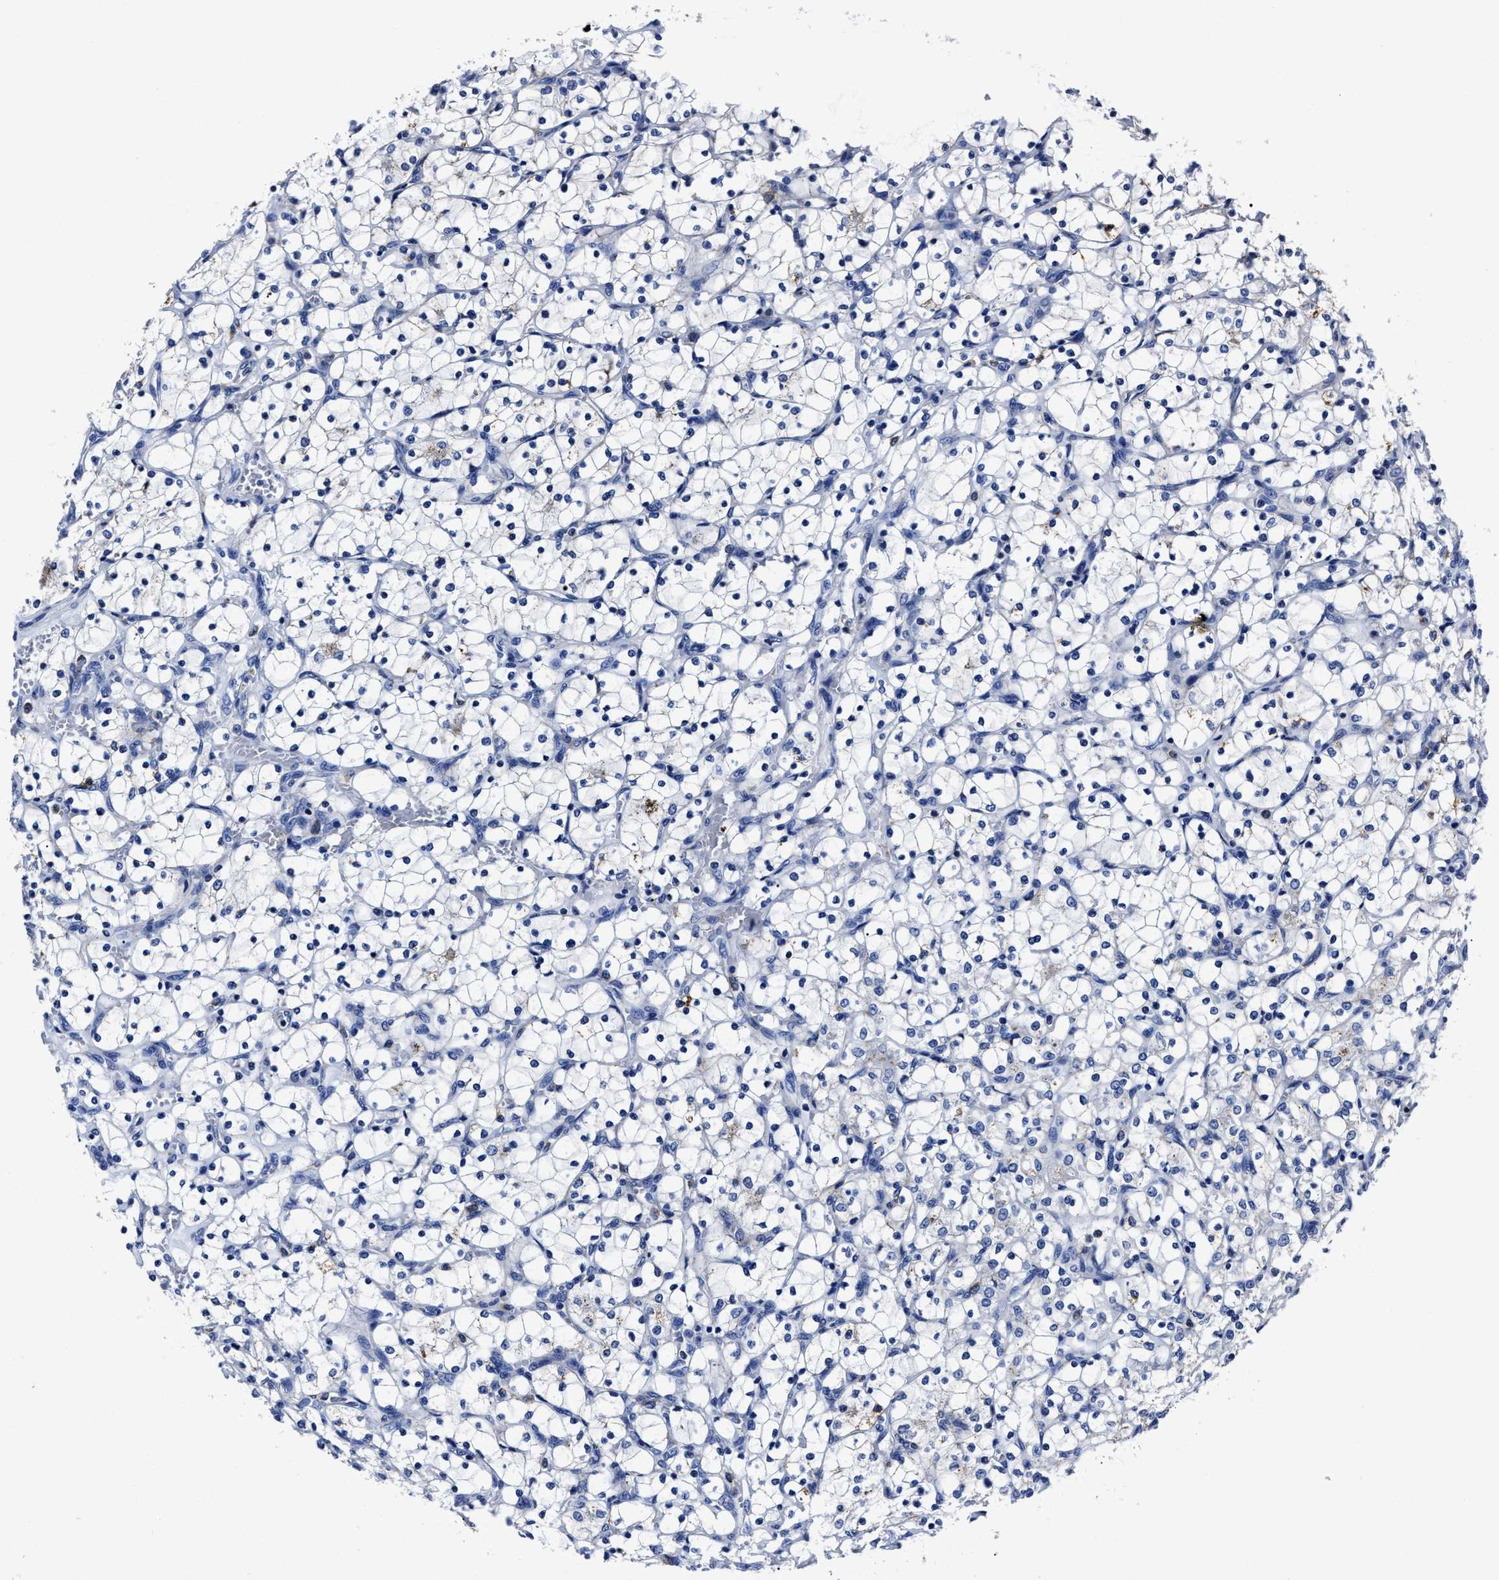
{"staining": {"intensity": "negative", "quantity": "none", "location": "none"}, "tissue": "renal cancer", "cell_type": "Tumor cells", "image_type": "cancer", "snomed": [{"axis": "morphology", "description": "Adenocarcinoma, NOS"}, {"axis": "topography", "description": "Kidney"}], "caption": "Immunohistochemistry (IHC) of human adenocarcinoma (renal) exhibits no staining in tumor cells. The staining was performed using DAB to visualize the protein expression in brown, while the nuclei were stained in blue with hematoxylin (Magnification: 20x).", "gene": "LAMTOR4", "patient": {"sex": "female", "age": 69}}